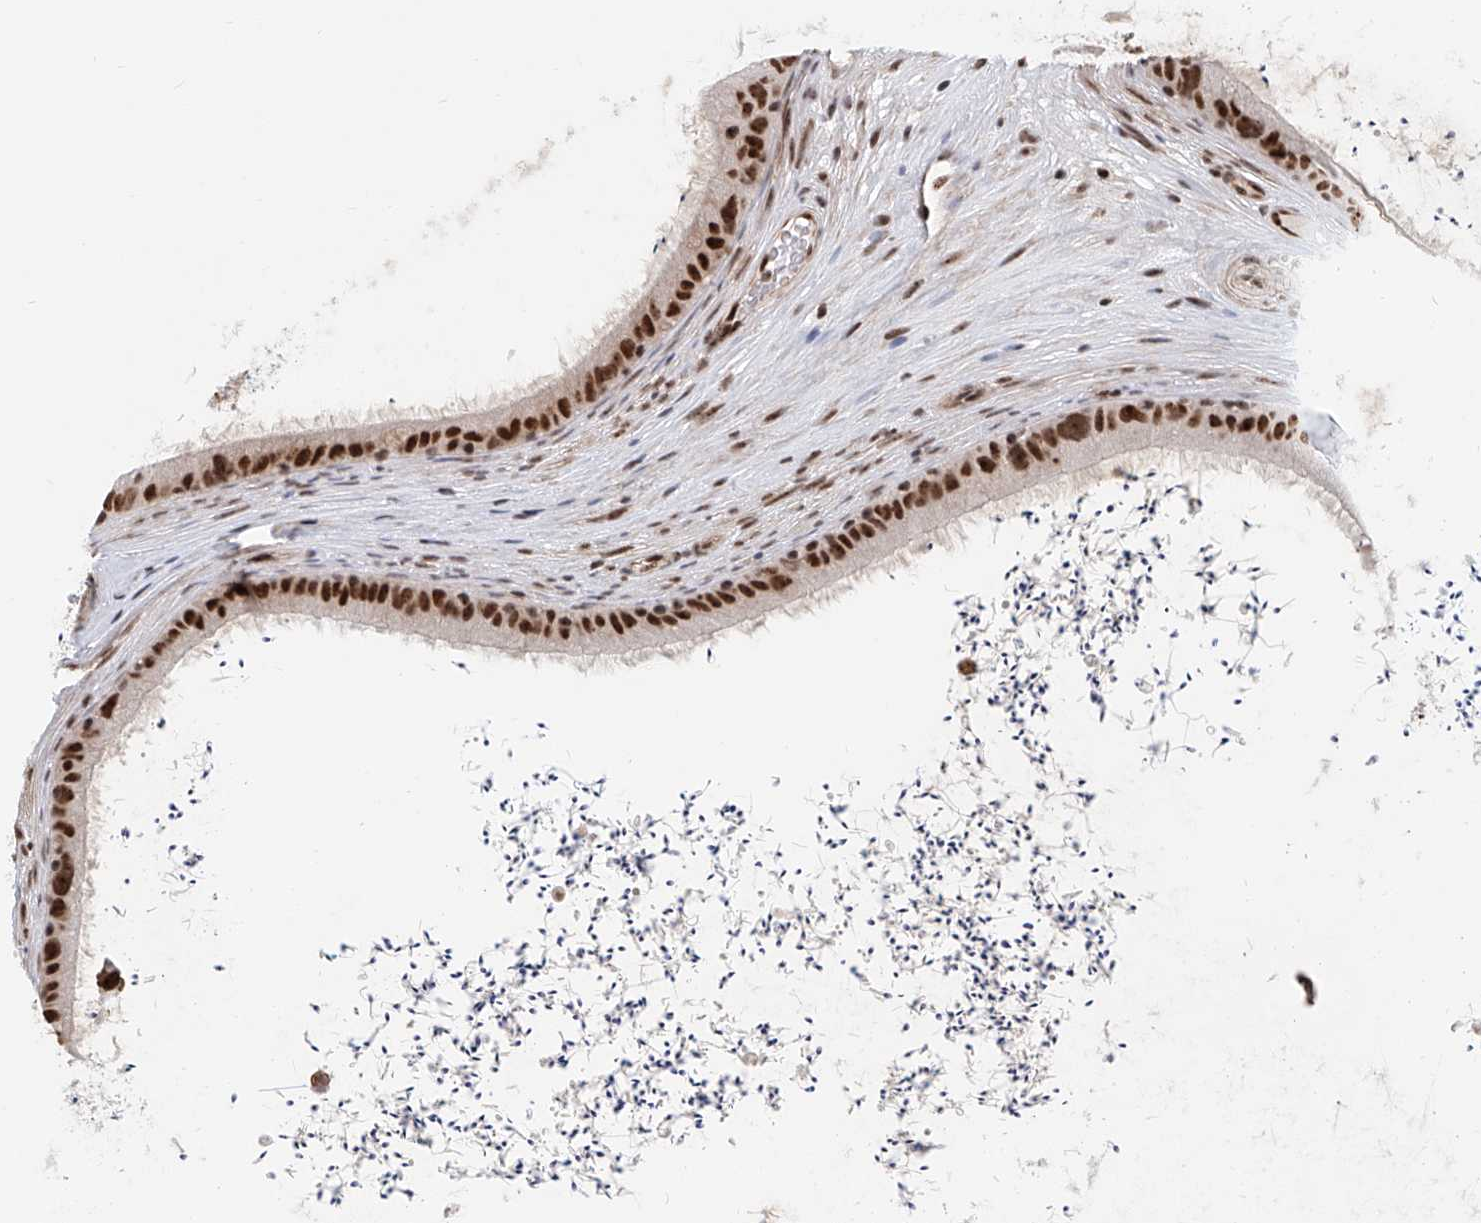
{"staining": {"intensity": "strong", "quantity": ">75%", "location": "cytoplasmic/membranous,nuclear"}, "tissue": "epididymis", "cell_type": "Glandular cells", "image_type": "normal", "snomed": [{"axis": "morphology", "description": "Normal tissue, NOS"}, {"axis": "topography", "description": "Epididymis, spermatic cord, NOS"}], "caption": "High-power microscopy captured an immunohistochemistry micrograph of normal epididymis, revealing strong cytoplasmic/membranous,nuclear staining in about >75% of glandular cells.", "gene": "PRUNE2", "patient": {"sex": "male", "age": 50}}